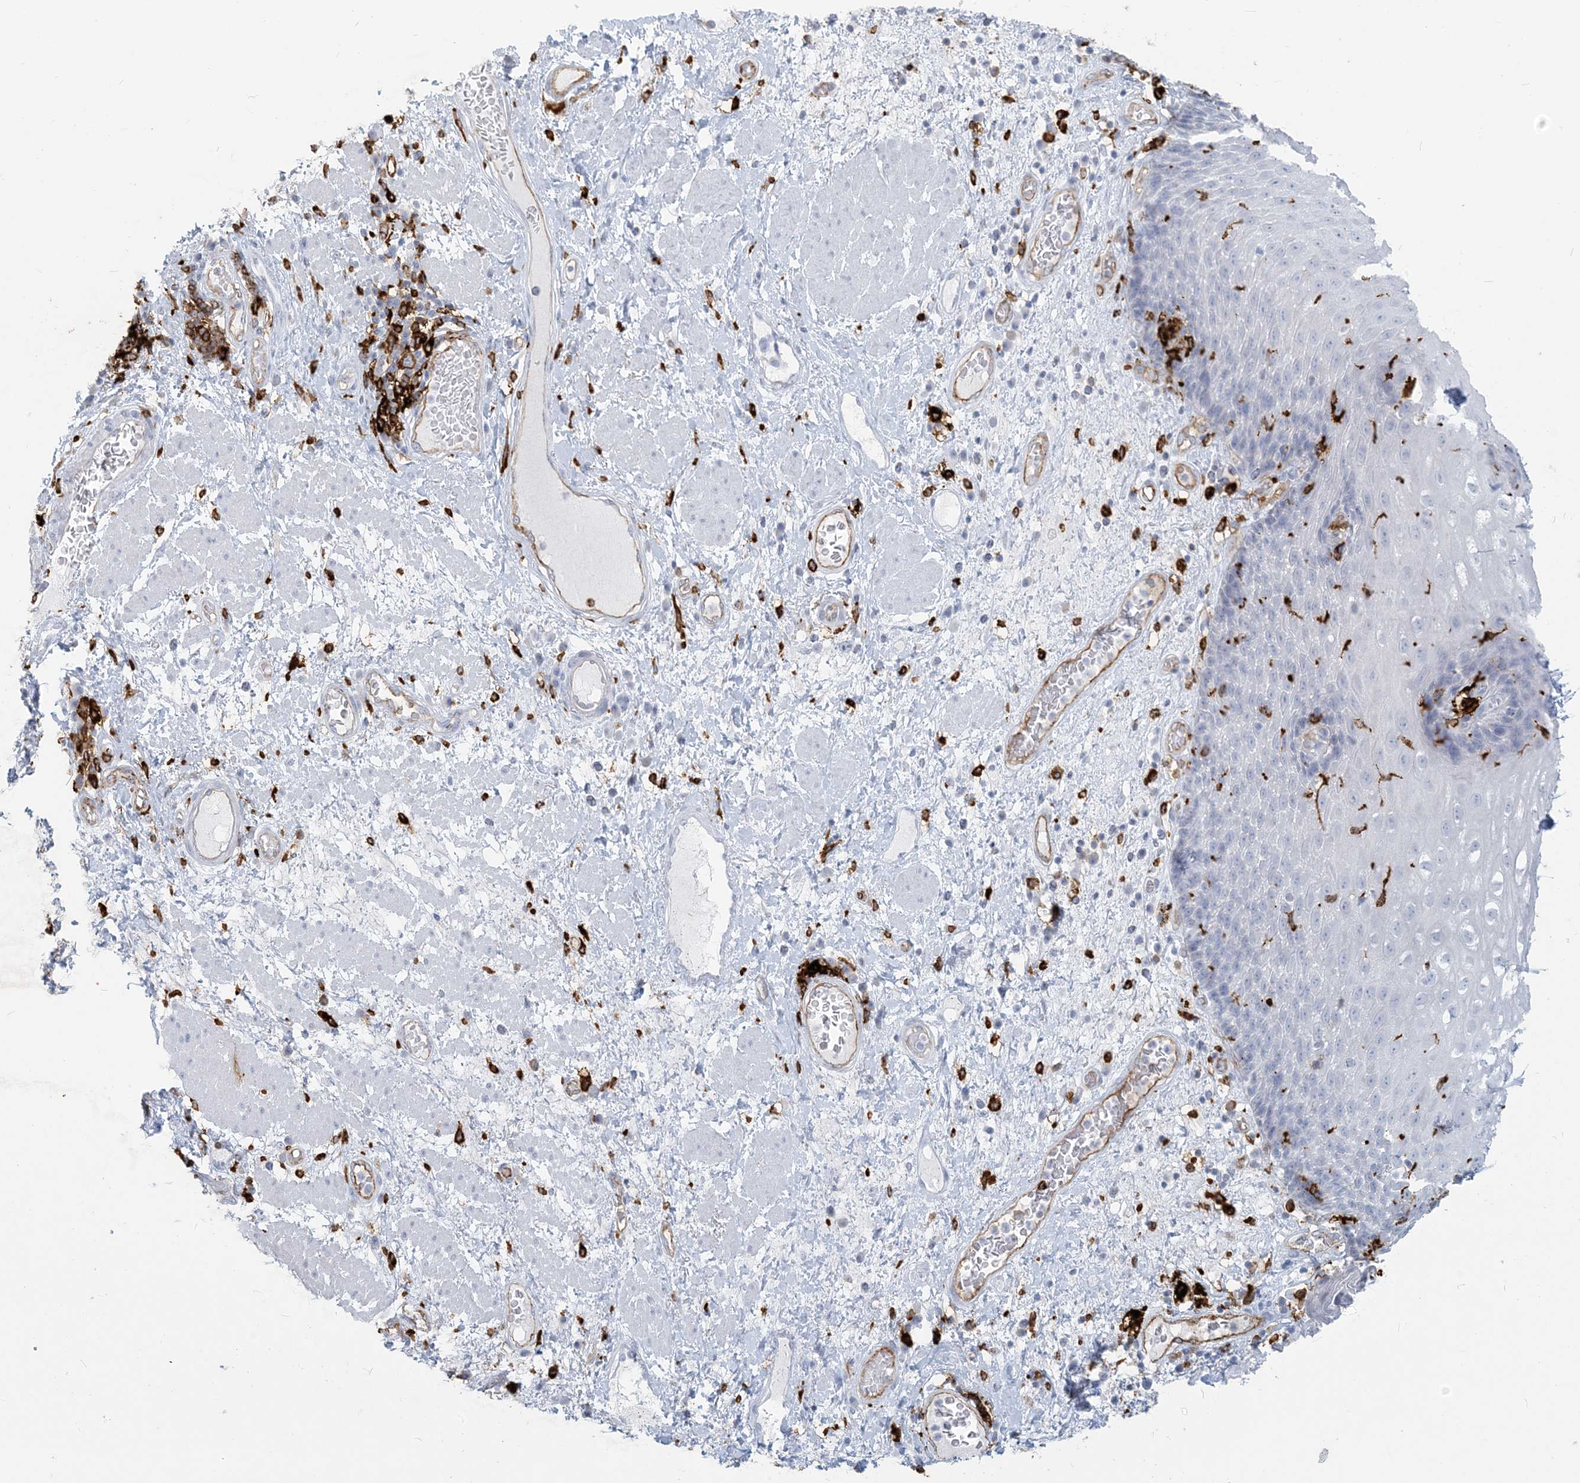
{"staining": {"intensity": "negative", "quantity": "none", "location": "none"}, "tissue": "esophagus", "cell_type": "Squamous epithelial cells", "image_type": "normal", "snomed": [{"axis": "morphology", "description": "Normal tissue, NOS"}, {"axis": "morphology", "description": "Adenocarcinoma, NOS"}, {"axis": "topography", "description": "Esophagus"}], "caption": "Protein analysis of benign esophagus reveals no significant positivity in squamous epithelial cells.", "gene": "HLA", "patient": {"sex": "male", "age": 62}}